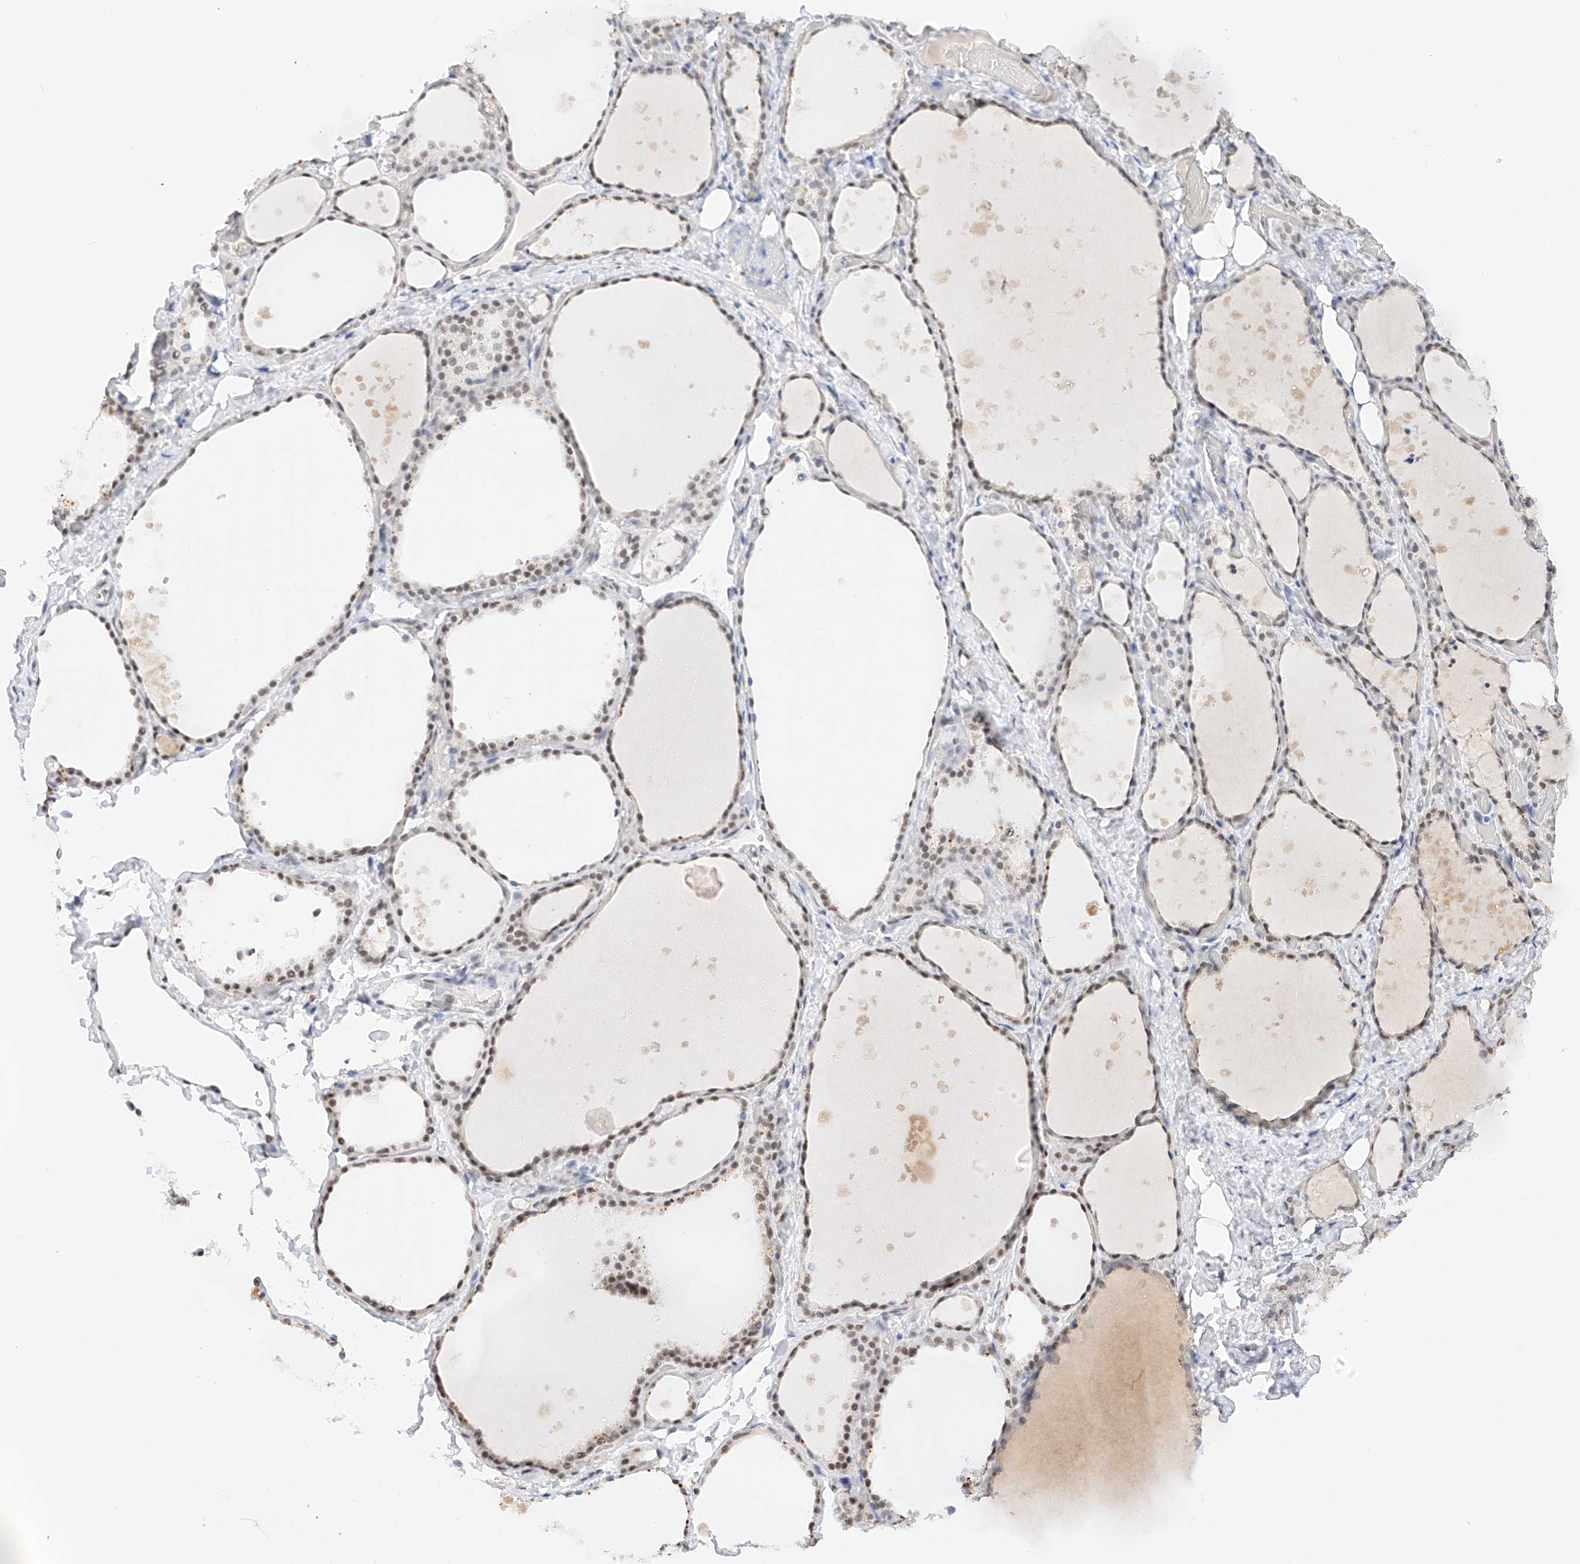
{"staining": {"intensity": "moderate", "quantity": ">75%", "location": "nuclear"}, "tissue": "thyroid gland", "cell_type": "Glandular cells", "image_type": "normal", "snomed": [{"axis": "morphology", "description": "Normal tissue, NOS"}, {"axis": "topography", "description": "Thyroid gland"}], "caption": "IHC image of unremarkable thyroid gland: thyroid gland stained using immunohistochemistry exhibits medium levels of moderate protein expression localized specifically in the nuclear of glandular cells, appearing as a nuclear brown color.", "gene": "NRF1", "patient": {"sex": "female", "age": 44}}